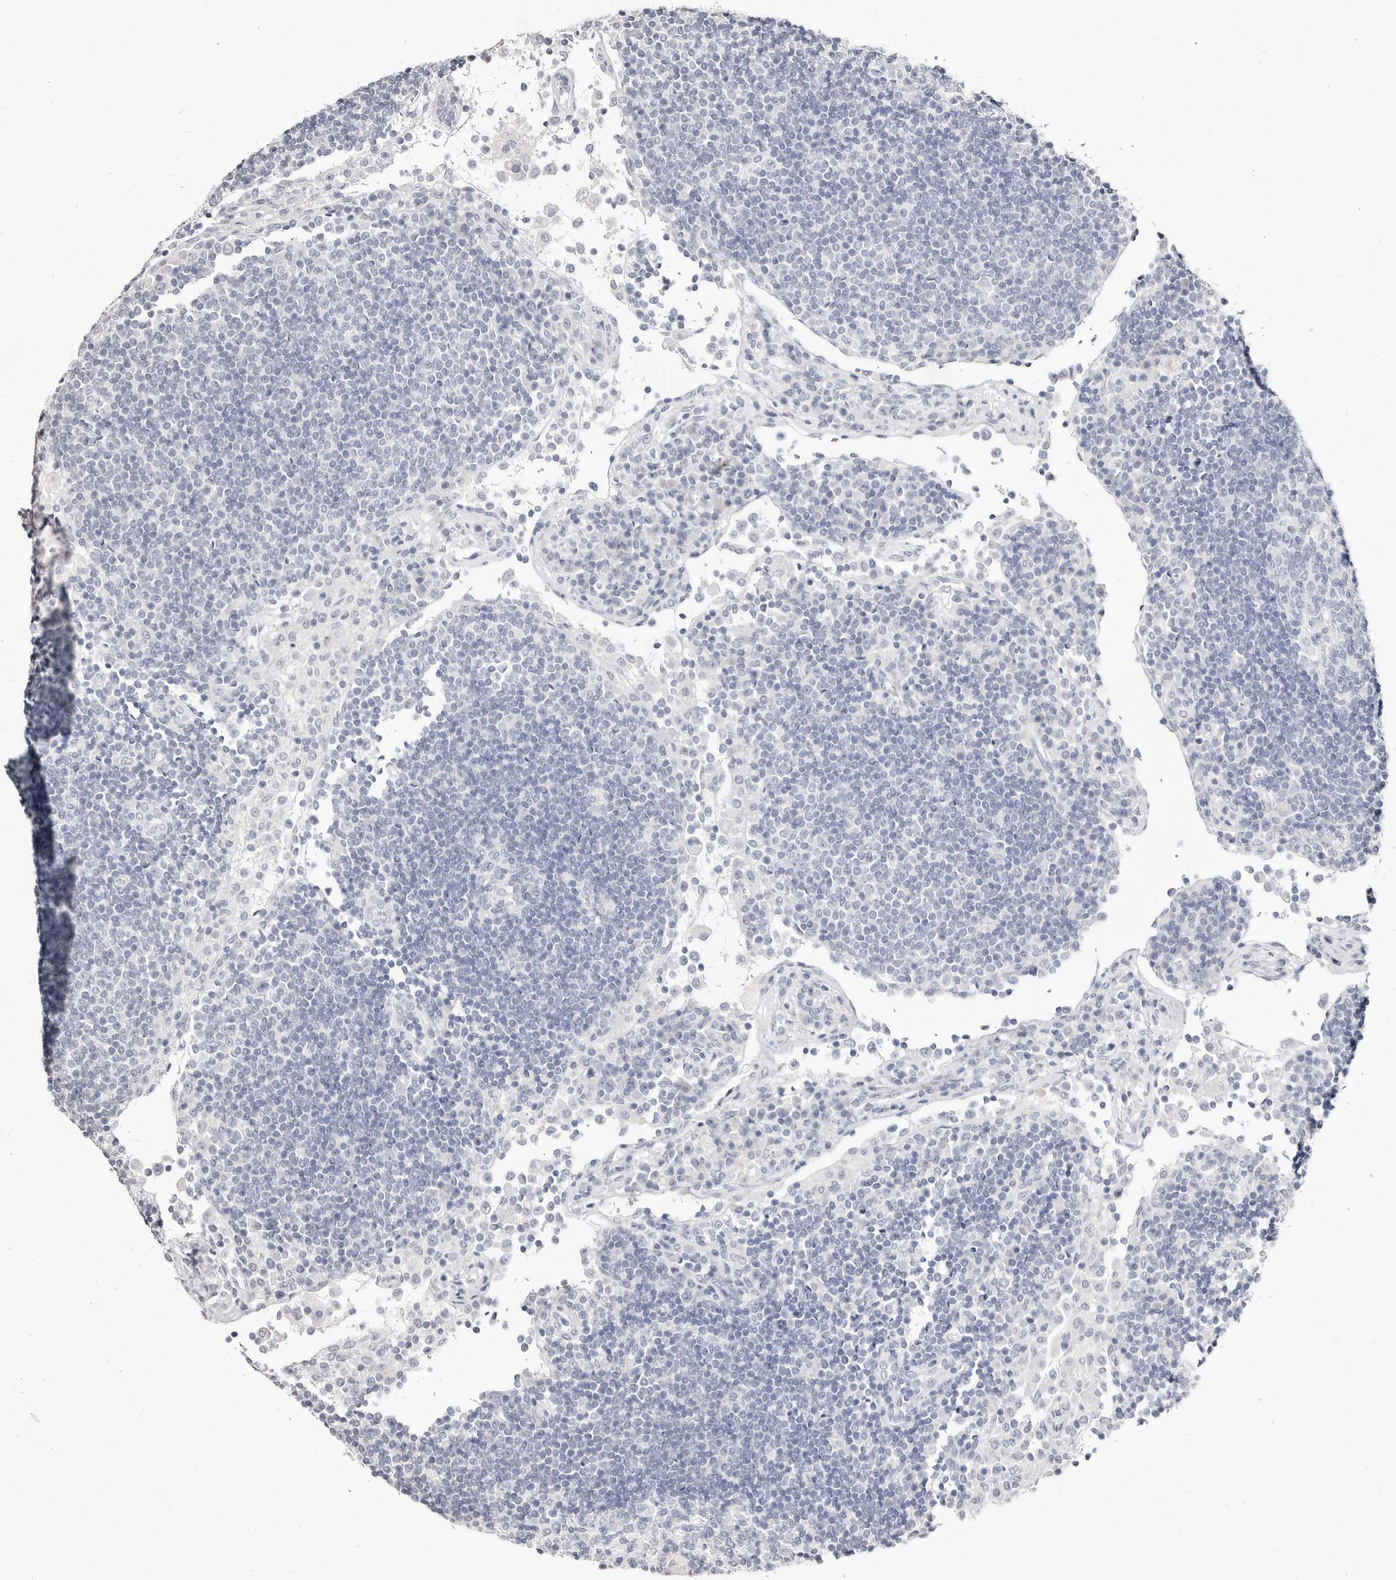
{"staining": {"intensity": "negative", "quantity": "none", "location": "none"}, "tissue": "lymph node", "cell_type": "Germinal center cells", "image_type": "normal", "snomed": [{"axis": "morphology", "description": "Normal tissue, NOS"}, {"axis": "topography", "description": "Lymph node"}], "caption": "IHC histopathology image of normal lymph node stained for a protein (brown), which reveals no staining in germinal center cells.", "gene": "AKNAD1", "patient": {"sex": "female", "age": 53}}